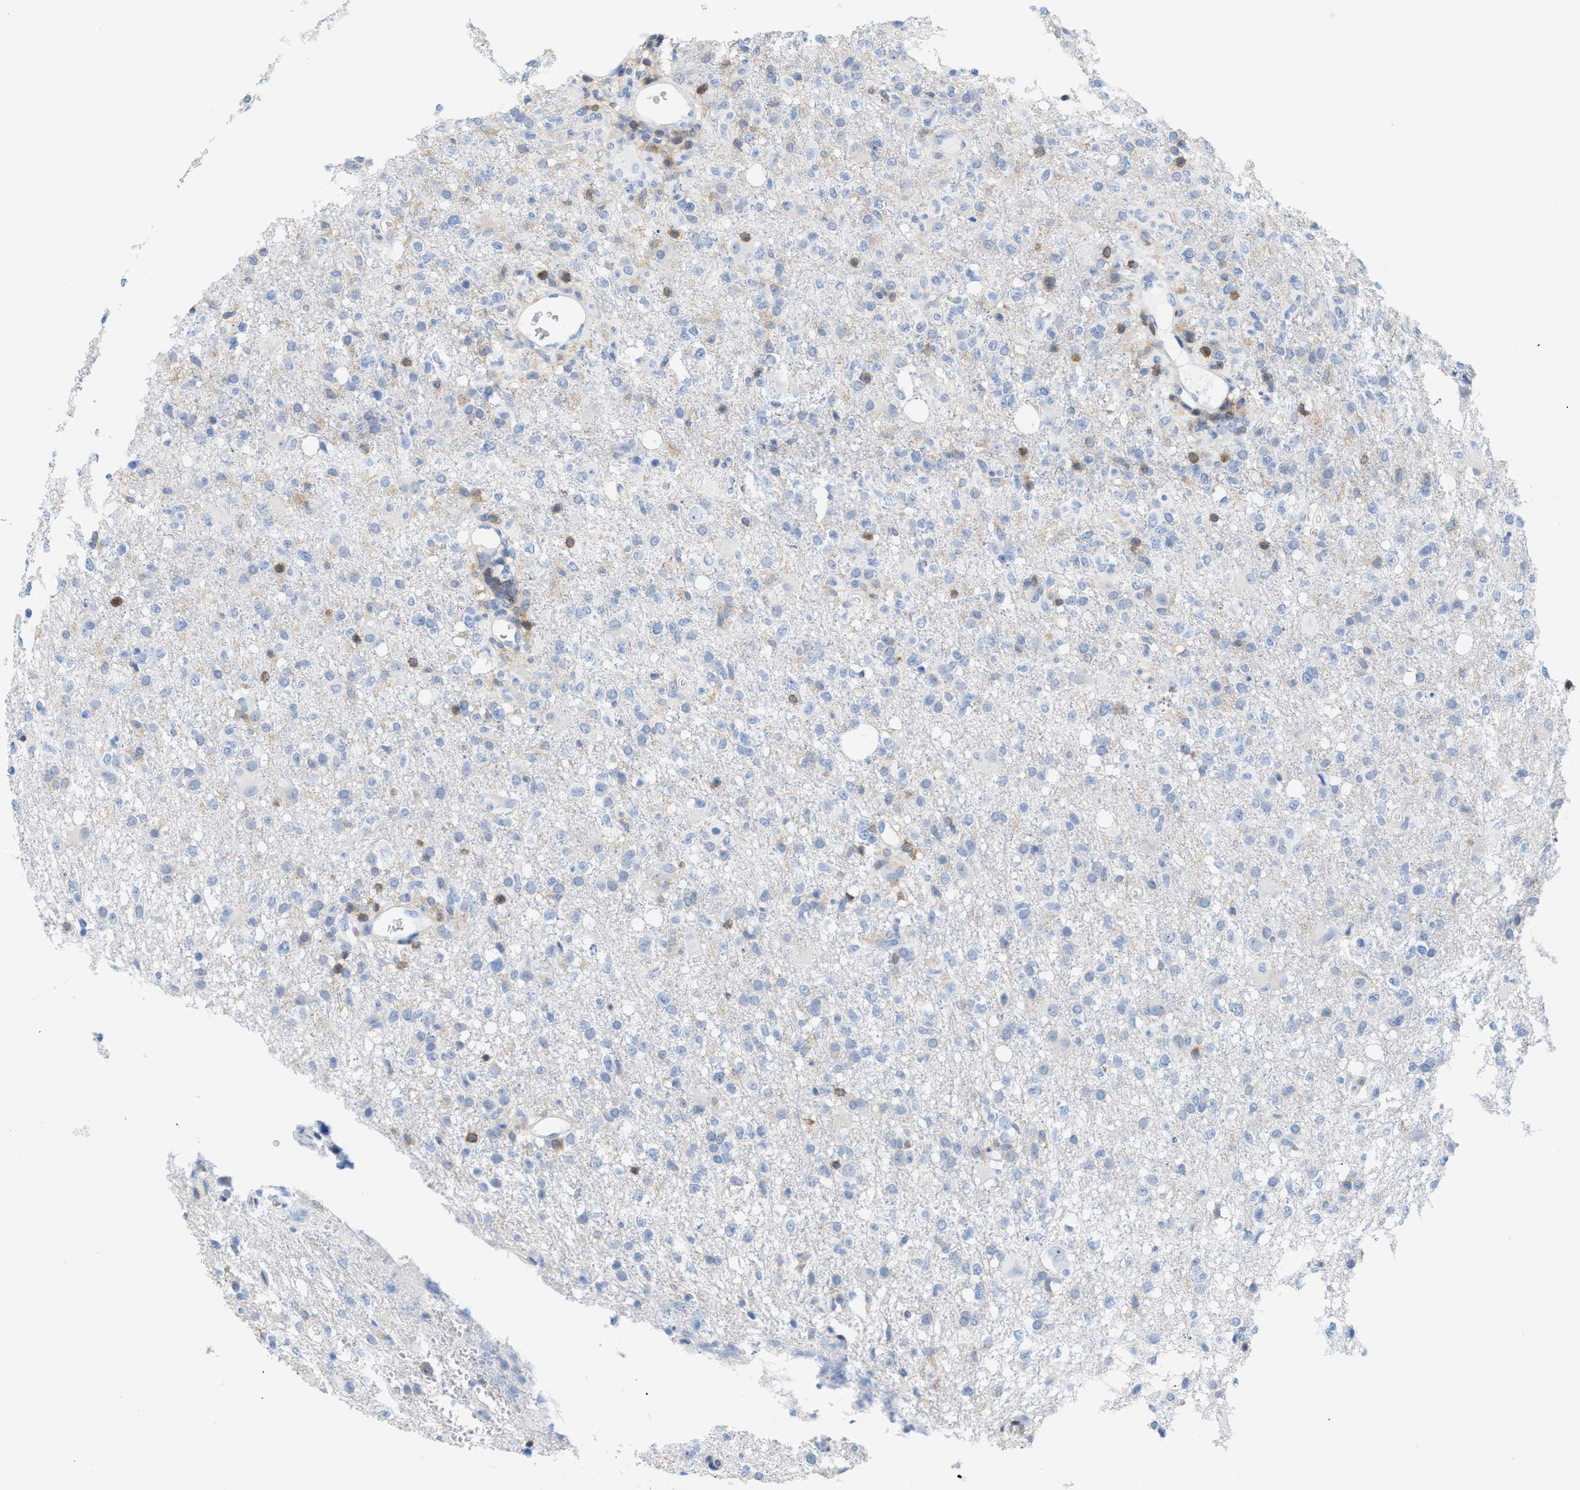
{"staining": {"intensity": "negative", "quantity": "none", "location": "none"}, "tissue": "glioma", "cell_type": "Tumor cells", "image_type": "cancer", "snomed": [{"axis": "morphology", "description": "Glioma, malignant, High grade"}, {"axis": "topography", "description": "Brain"}], "caption": "This histopathology image is of malignant high-grade glioma stained with immunohistochemistry to label a protein in brown with the nuclei are counter-stained blue. There is no staining in tumor cells.", "gene": "IL16", "patient": {"sex": "female", "age": 57}}